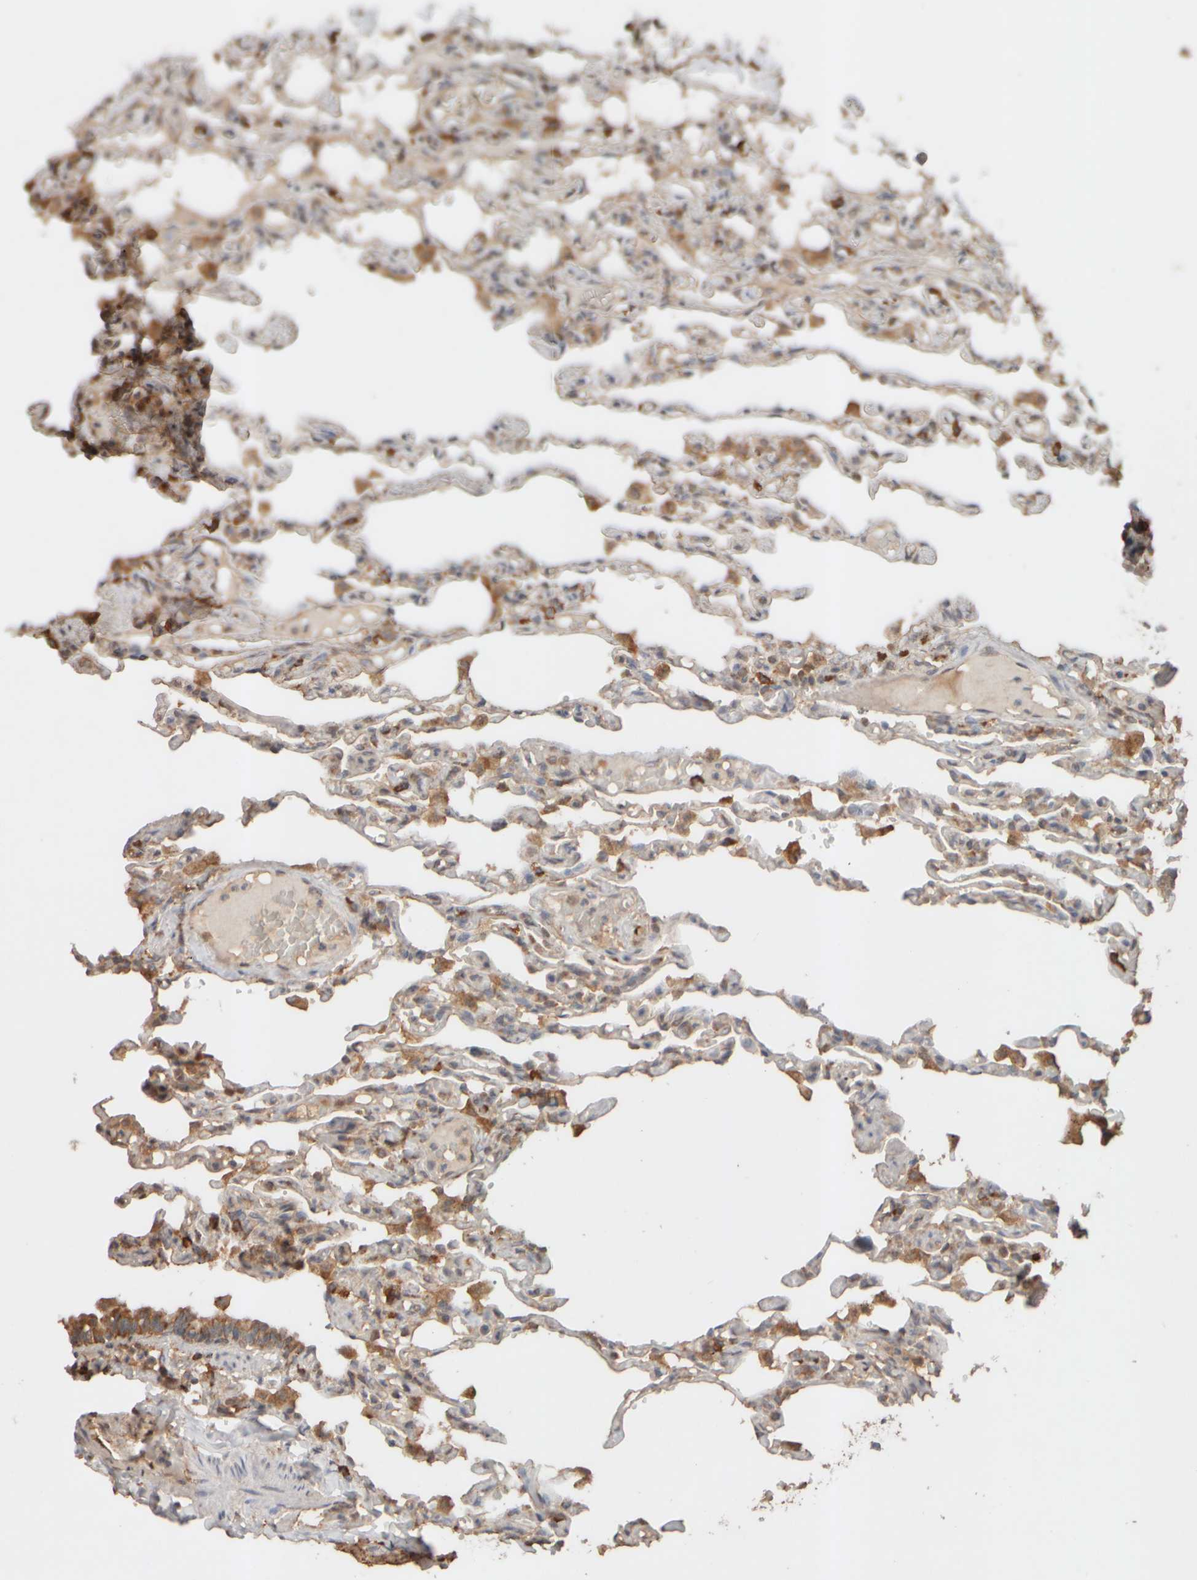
{"staining": {"intensity": "weak", "quantity": "25%-75%", "location": "cytoplasmic/membranous"}, "tissue": "lung", "cell_type": "Alveolar cells", "image_type": "normal", "snomed": [{"axis": "morphology", "description": "Normal tissue, NOS"}, {"axis": "topography", "description": "Lung"}], "caption": "Immunohistochemical staining of benign lung displays weak cytoplasmic/membranous protein positivity in about 25%-75% of alveolar cells.", "gene": "EIF2B3", "patient": {"sex": "male", "age": 21}}